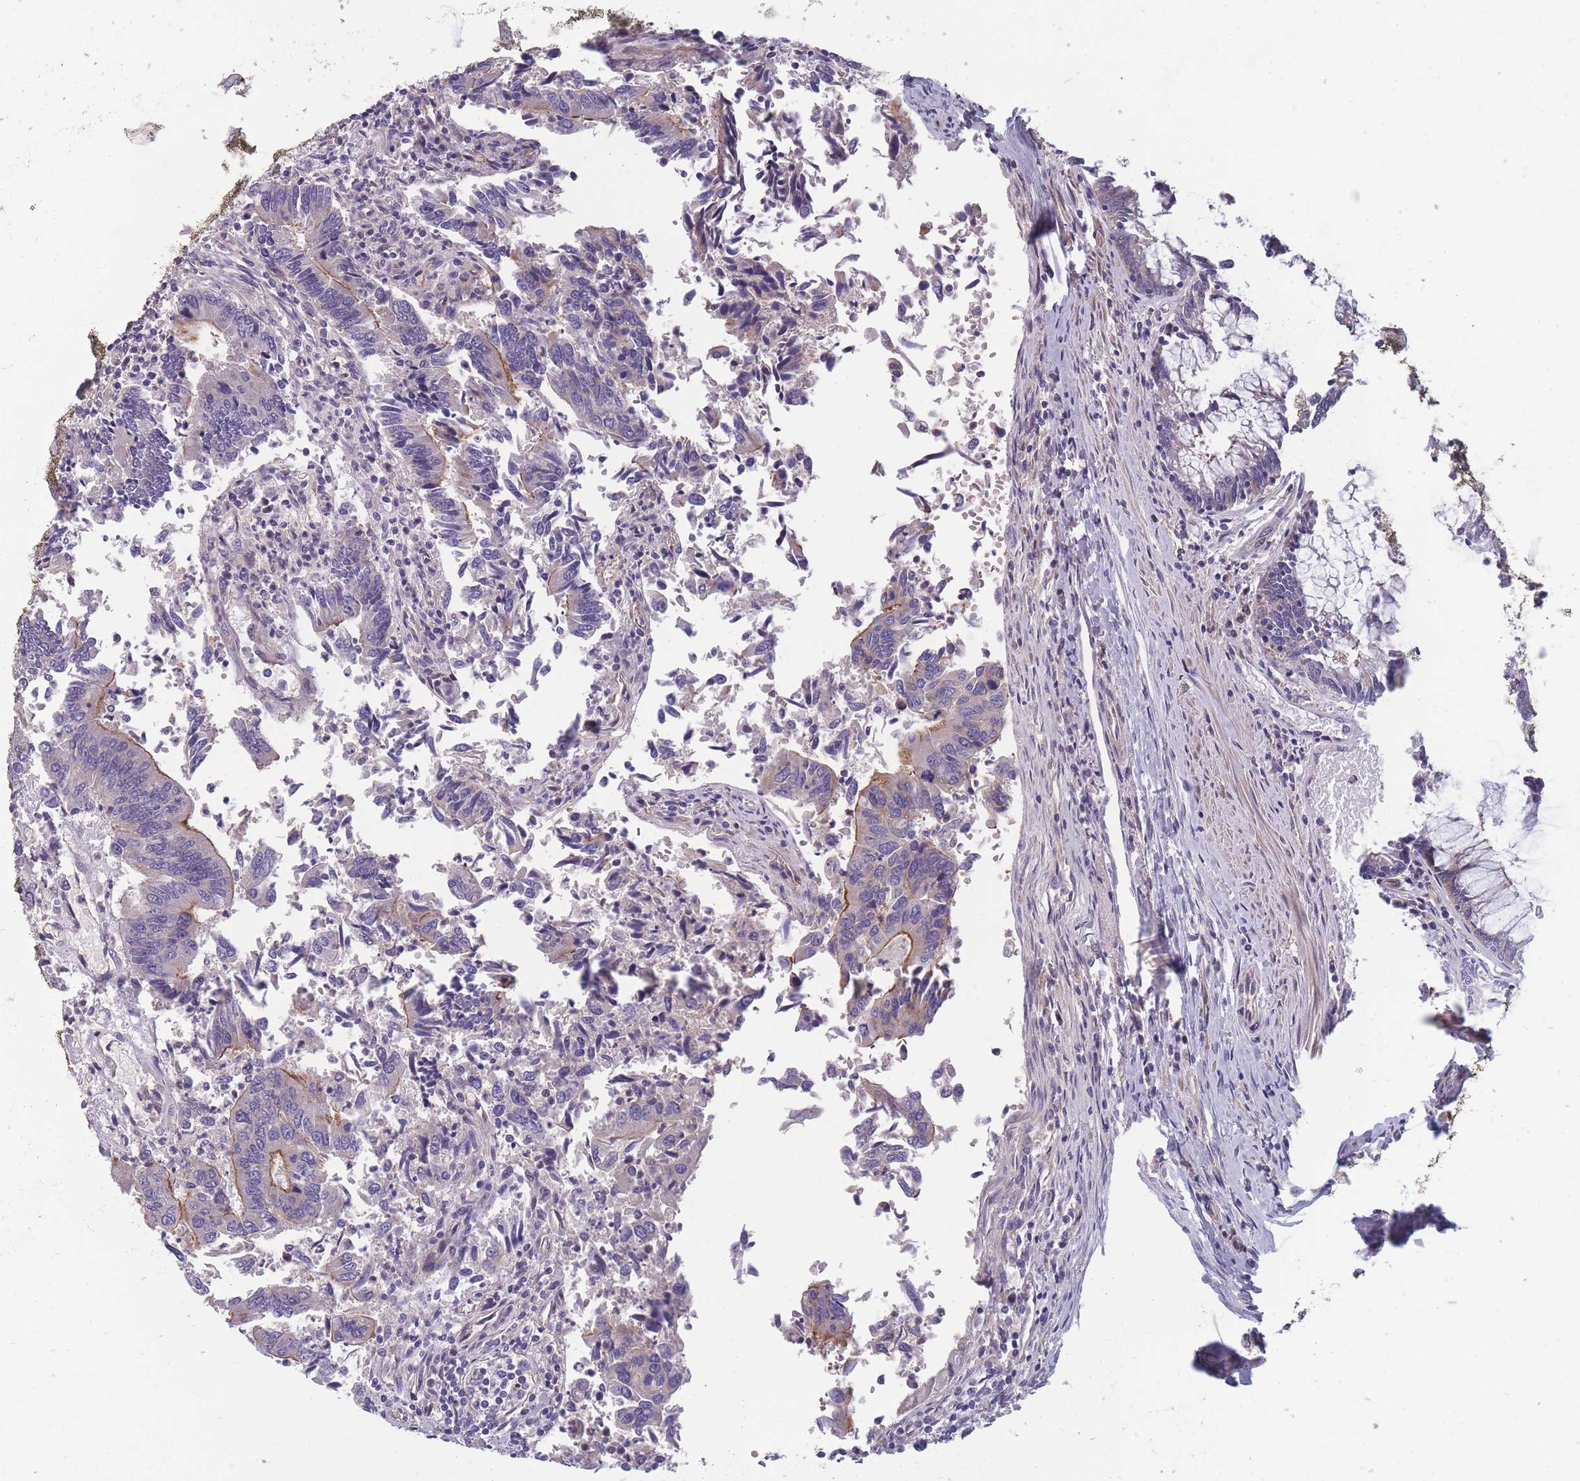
{"staining": {"intensity": "moderate", "quantity": "25%-75%", "location": "cytoplasmic/membranous"}, "tissue": "colorectal cancer", "cell_type": "Tumor cells", "image_type": "cancer", "snomed": [{"axis": "morphology", "description": "Adenocarcinoma, NOS"}, {"axis": "topography", "description": "Colon"}], "caption": "DAB immunohistochemical staining of colorectal adenocarcinoma displays moderate cytoplasmic/membranous protein positivity in about 25%-75% of tumor cells.", "gene": "FAM83F", "patient": {"sex": "female", "age": 67}}